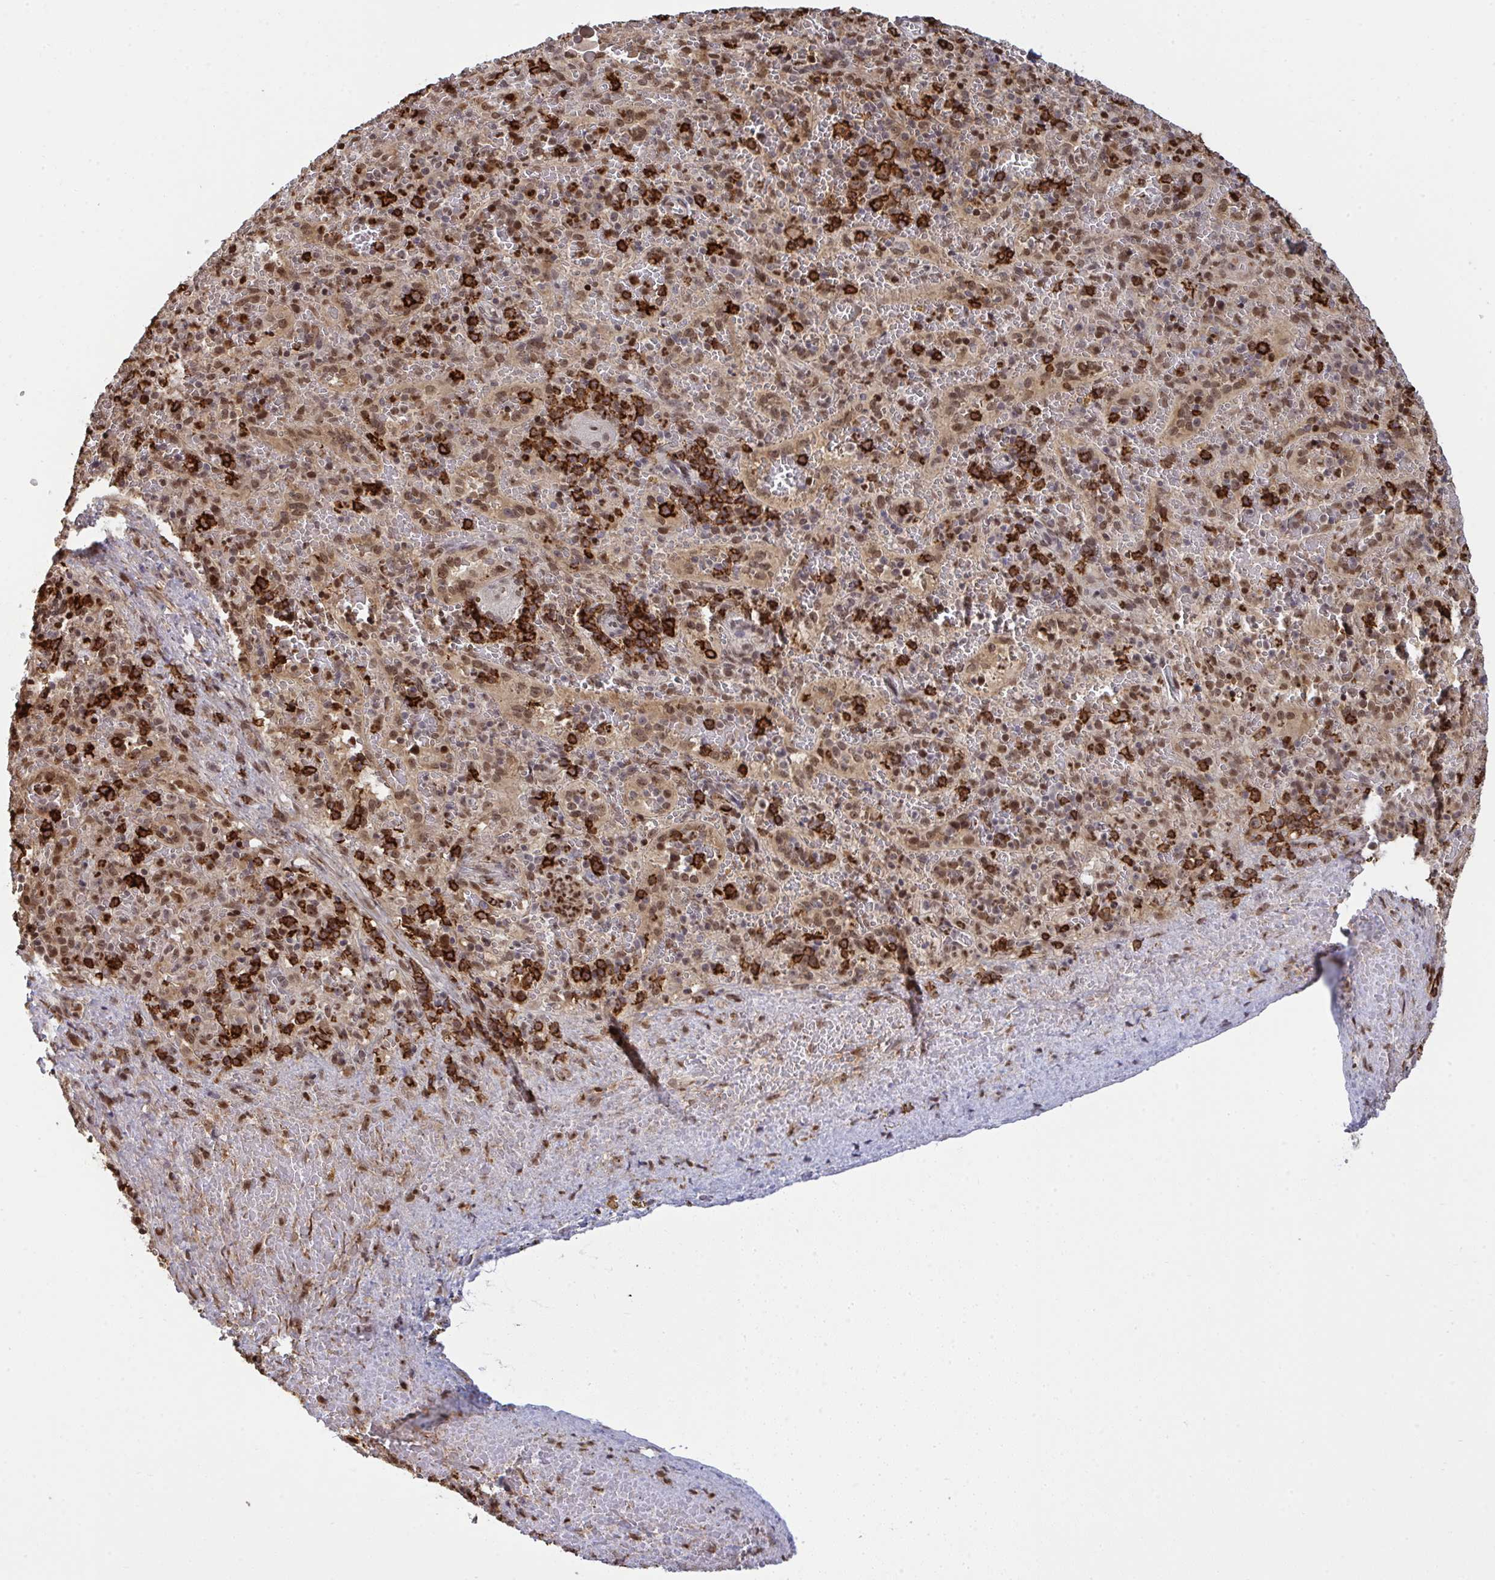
{"staining": {"intensity": "strong", "quantity": "25%-75%", "location": "cytoplasmic/membranous"}, "tissue": "spleen", "cell_type": "Cells in red pulp", "image_type": "normal", "snomed": [{"axis": "morphology", "description": "Normal tissue, NOS"}, {"axis": "topography", "description": "Spleen"}], "caption": "IHC (DAB (3,3'-diaminobenzidine)) staining of benign spleen displays strong cytoplasmic/membranous protein positivity in about 25%-75% of cells in red pulp.", "gene": "UXT", "patient": {"sex": "female", "age": 50}}